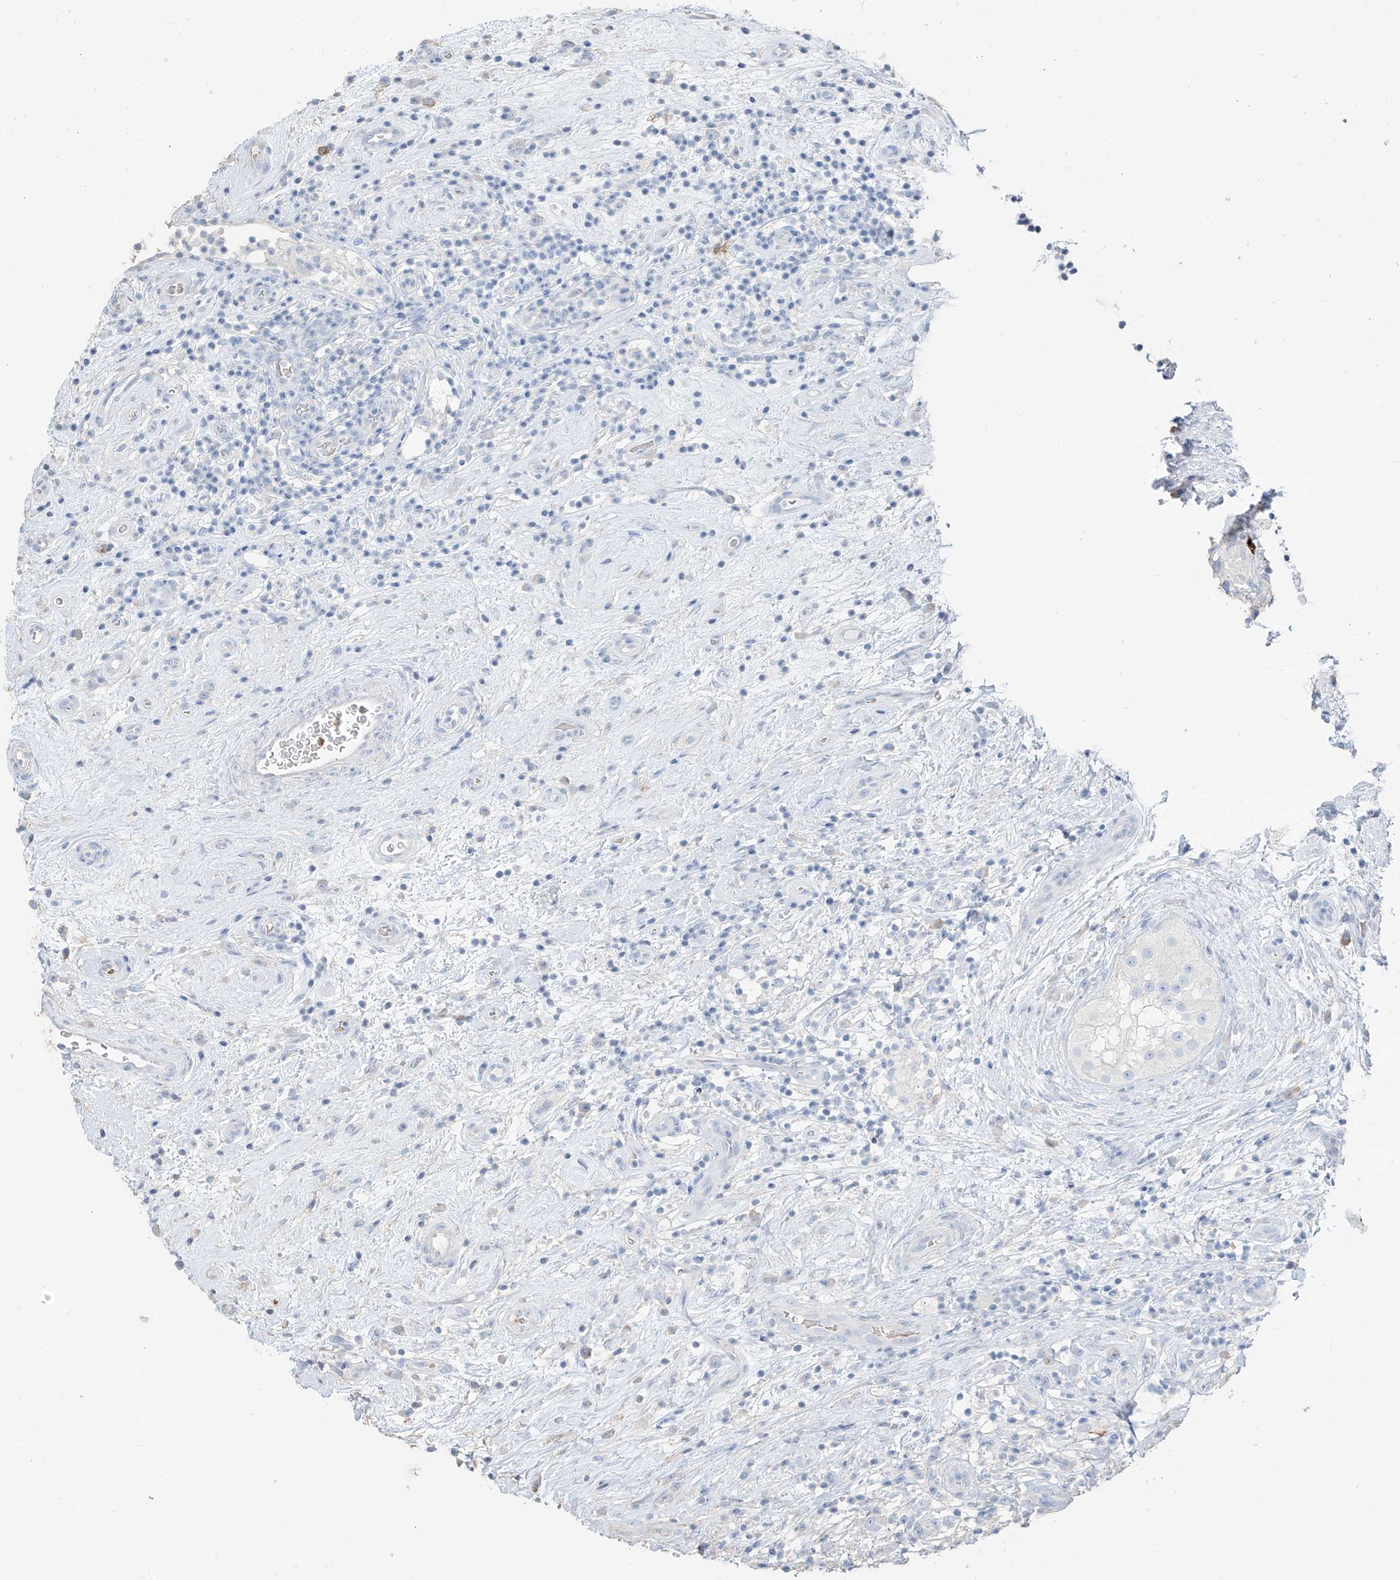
{"staining": {"intensity": "negative", "quantity": "none", "location": "none"}, "tissue": "testis cancer", "cell_type": "Tumor cells", "image_type": "cancer", "snomed": [{"axis": "morphology", "description": "Seminoma, NOS"}, {"axis": "topography", "description": "Testis"}], "caption": "The image shows no staining of tumor cells in testis cancer. The staining is performed using DAB (3,3'-diaminobenzidine) brown chromogen with nuclei counter-stained in using hematoxylin.", "gene": "PAFAH1B3", "patient": {"sex": "male", "age": 49}}